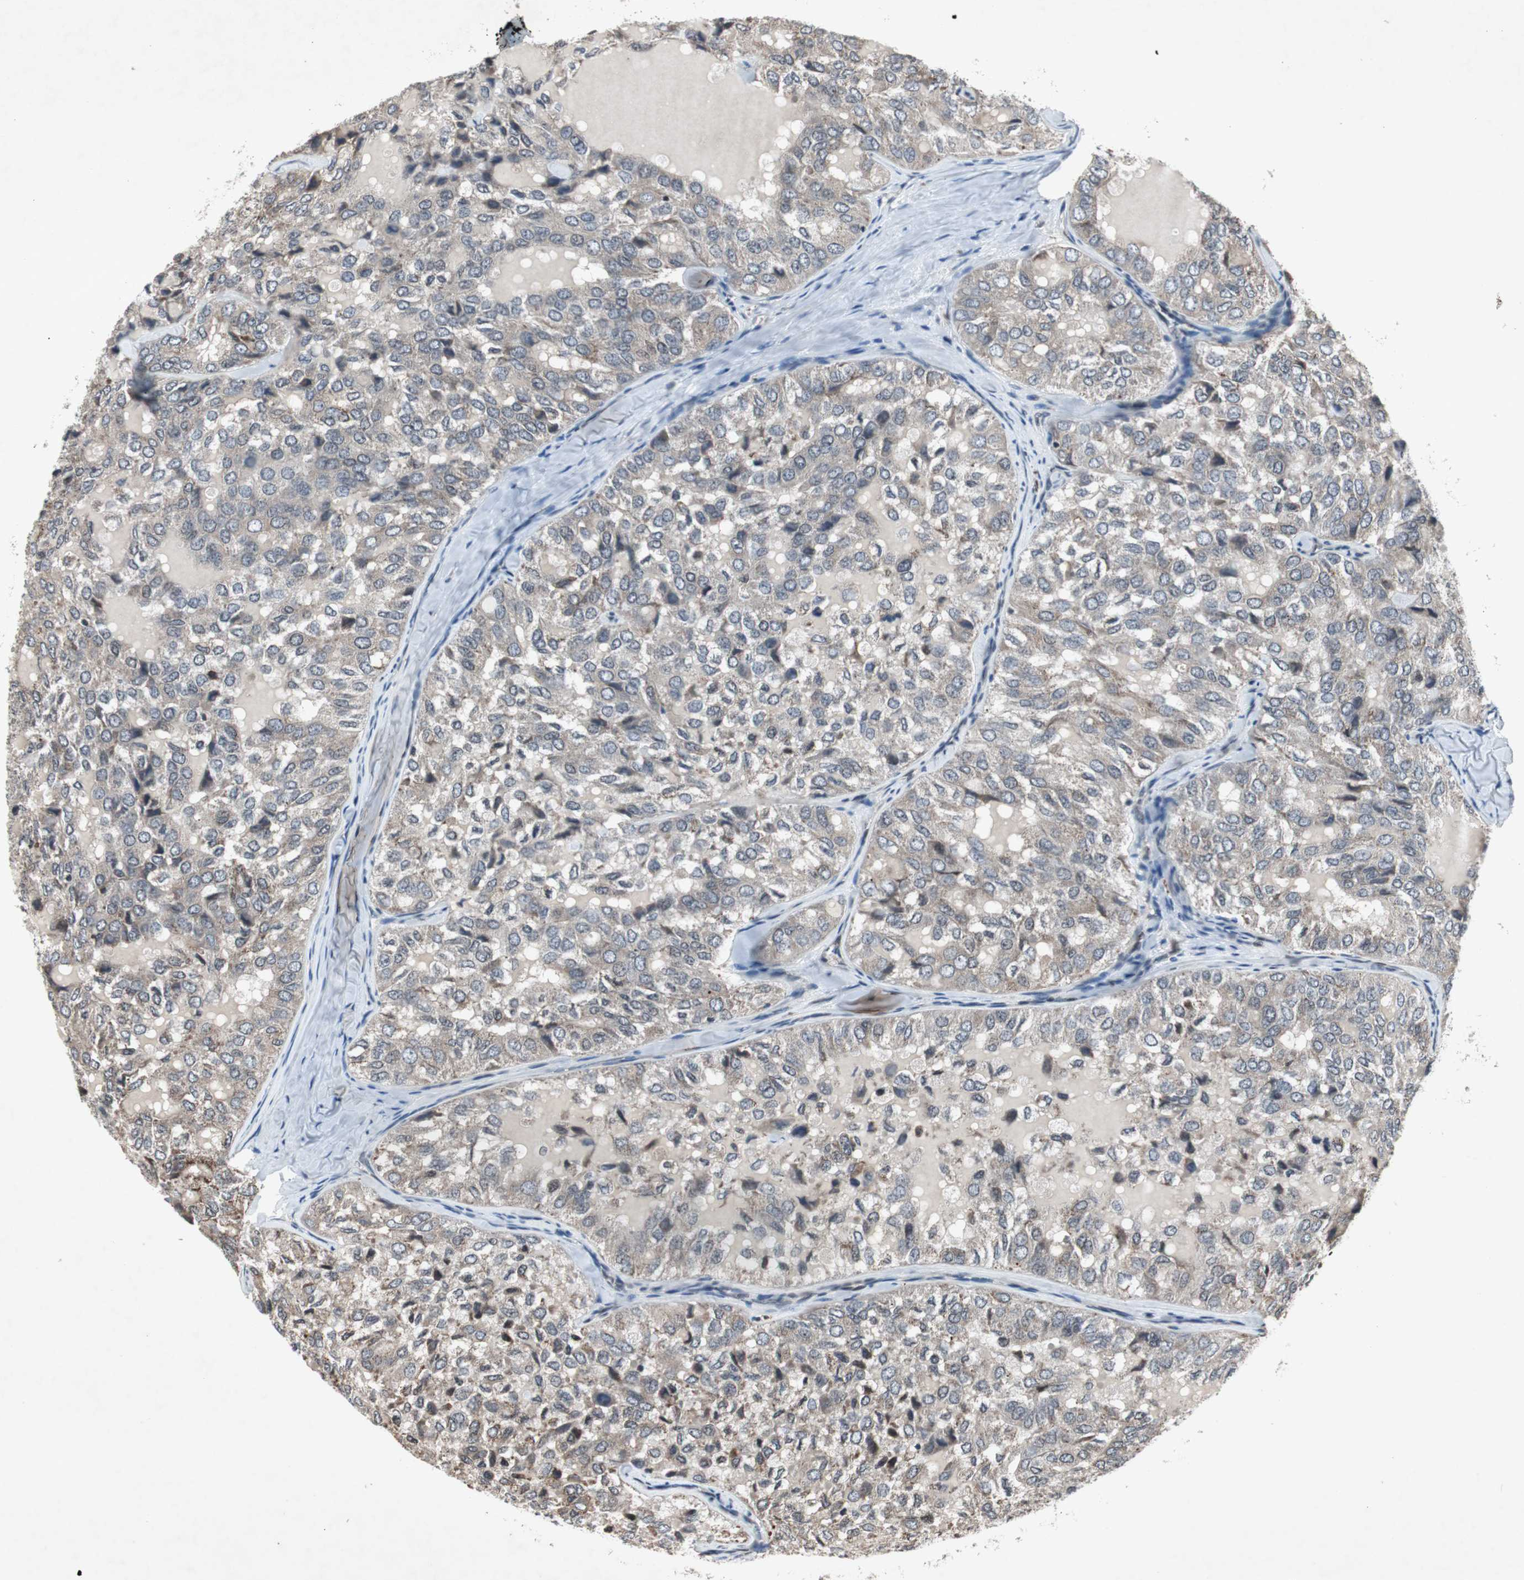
{"staining": {"intensity": "weak", "quantity": ">75%", "location": "cytoplasmic/membranous"}, "tissue": "thyroid cancer", "cell_type": "Tumor cells", "image_type": "cancer", "snomed": [{"axis": "morphology", "description": "Follicular adenoma carcinoma, NOS"}, {"axis": "topography", "description": "Thyroid gland"}], "caption": "Immunohistochemical staining of human follicular adenoma carcinoma (thyroid) exhibits low levels of weak cytoplasmic/membranous protein expression in approximately >75% of tumor cells.", "gene": "SMAD1", "patient": {"sex": "male", "age": 75}}